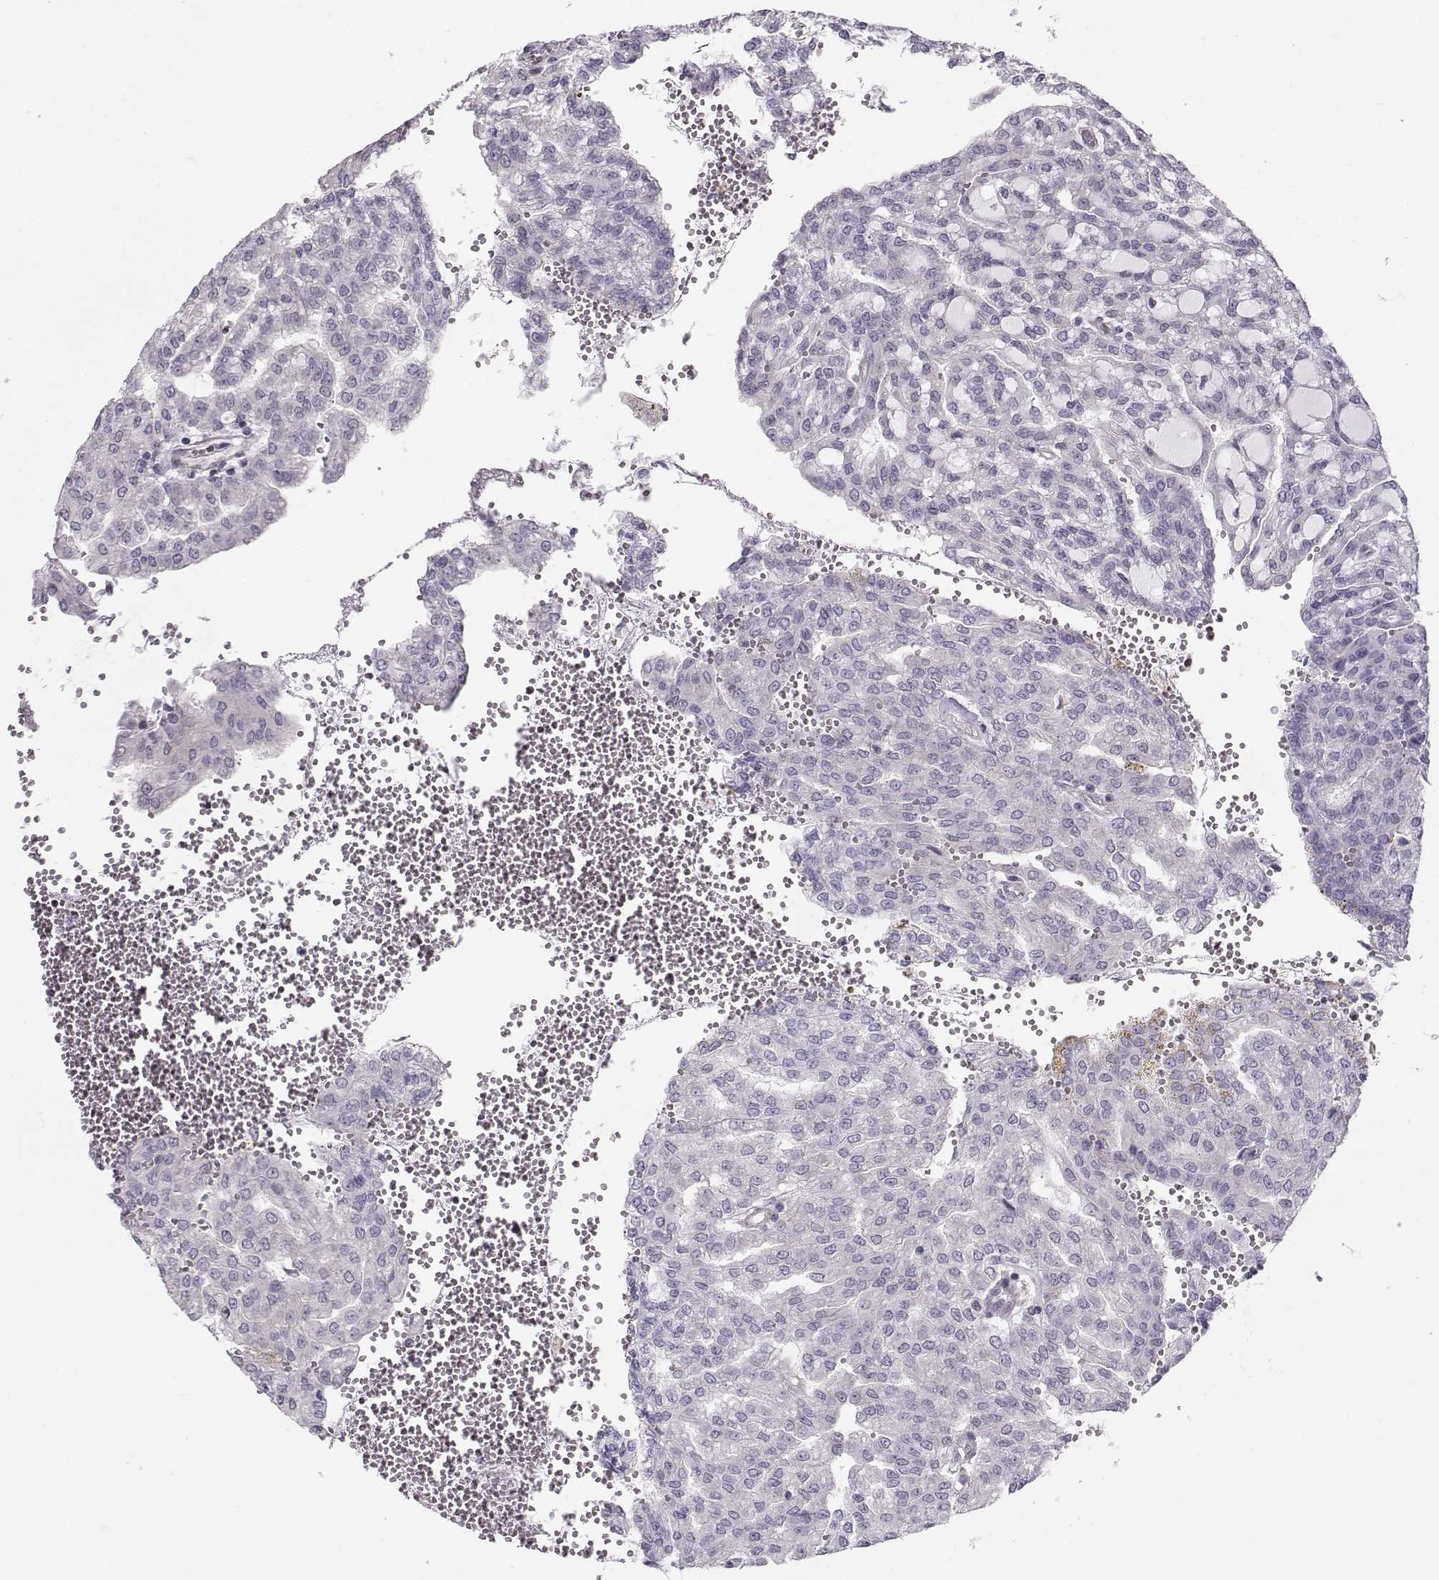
{"staining": {"intensity": "negative", "quantity": "none", "location": "none"}, "tissue": "renal cancer", "cell_type": "Tumor cells", "image_type": "cancer", "snomed": [{"axis": "morphology", "description": "Adenocarcinoma, NOS"}, {"axis": "topography", "description": "Kidney"}], "caption": "An immunohistochemistry micrograph of adenocarcinoma (renal) is shown. There is no staining in tumor cells of adenocarcinoma (renal).", "gene": "MAST1", "patient": {"sex": "male", "age": 63}}